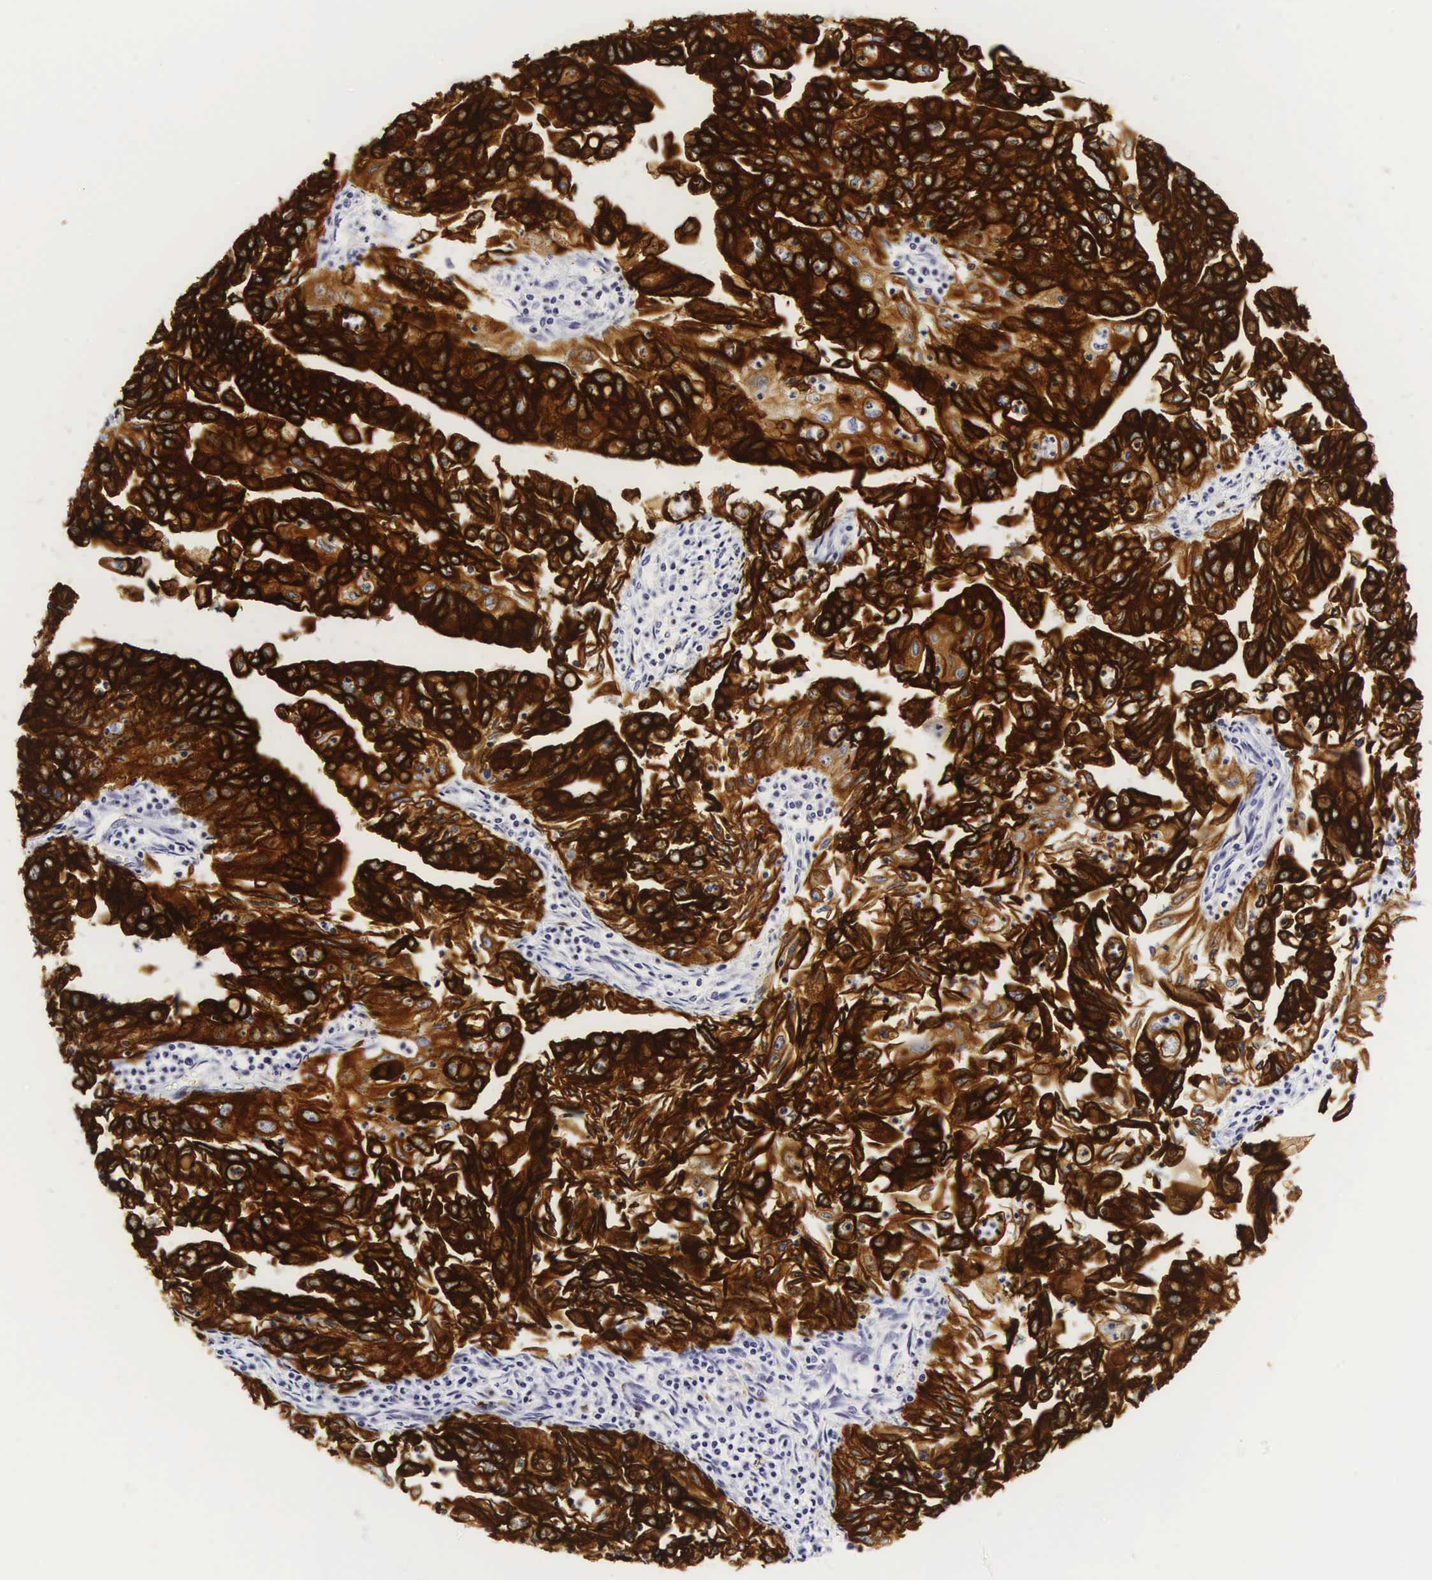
{"staining": {"intensity": "strong", "quantity": ">75%", "location": "cytoplasmic/membranous"}, "tissue": "endometrial cancer", "cell_type": "Tumor cells", "image_type": "cancer", "snomed": [{"axis": "morphology", "description": "Adenocarcinoma, NOS"}, {"axis": "topography", "description": "Endometrium"}], "caption": "Immunohistochemistry staining of endometrial cancer, which displays high levels of strong cytoplasmic/membranous staining in approximately >75% of tumor cells indicating strong cytoplasmic/membranous protein staining. The staining was performed using DAB (3,3'-diaminobenzidine) (brown) for protein detection and nuclei were counterstained in hematoxylin (blue).", "gene": "KRT18", "patient": {"sex": "female", "age": 75}}